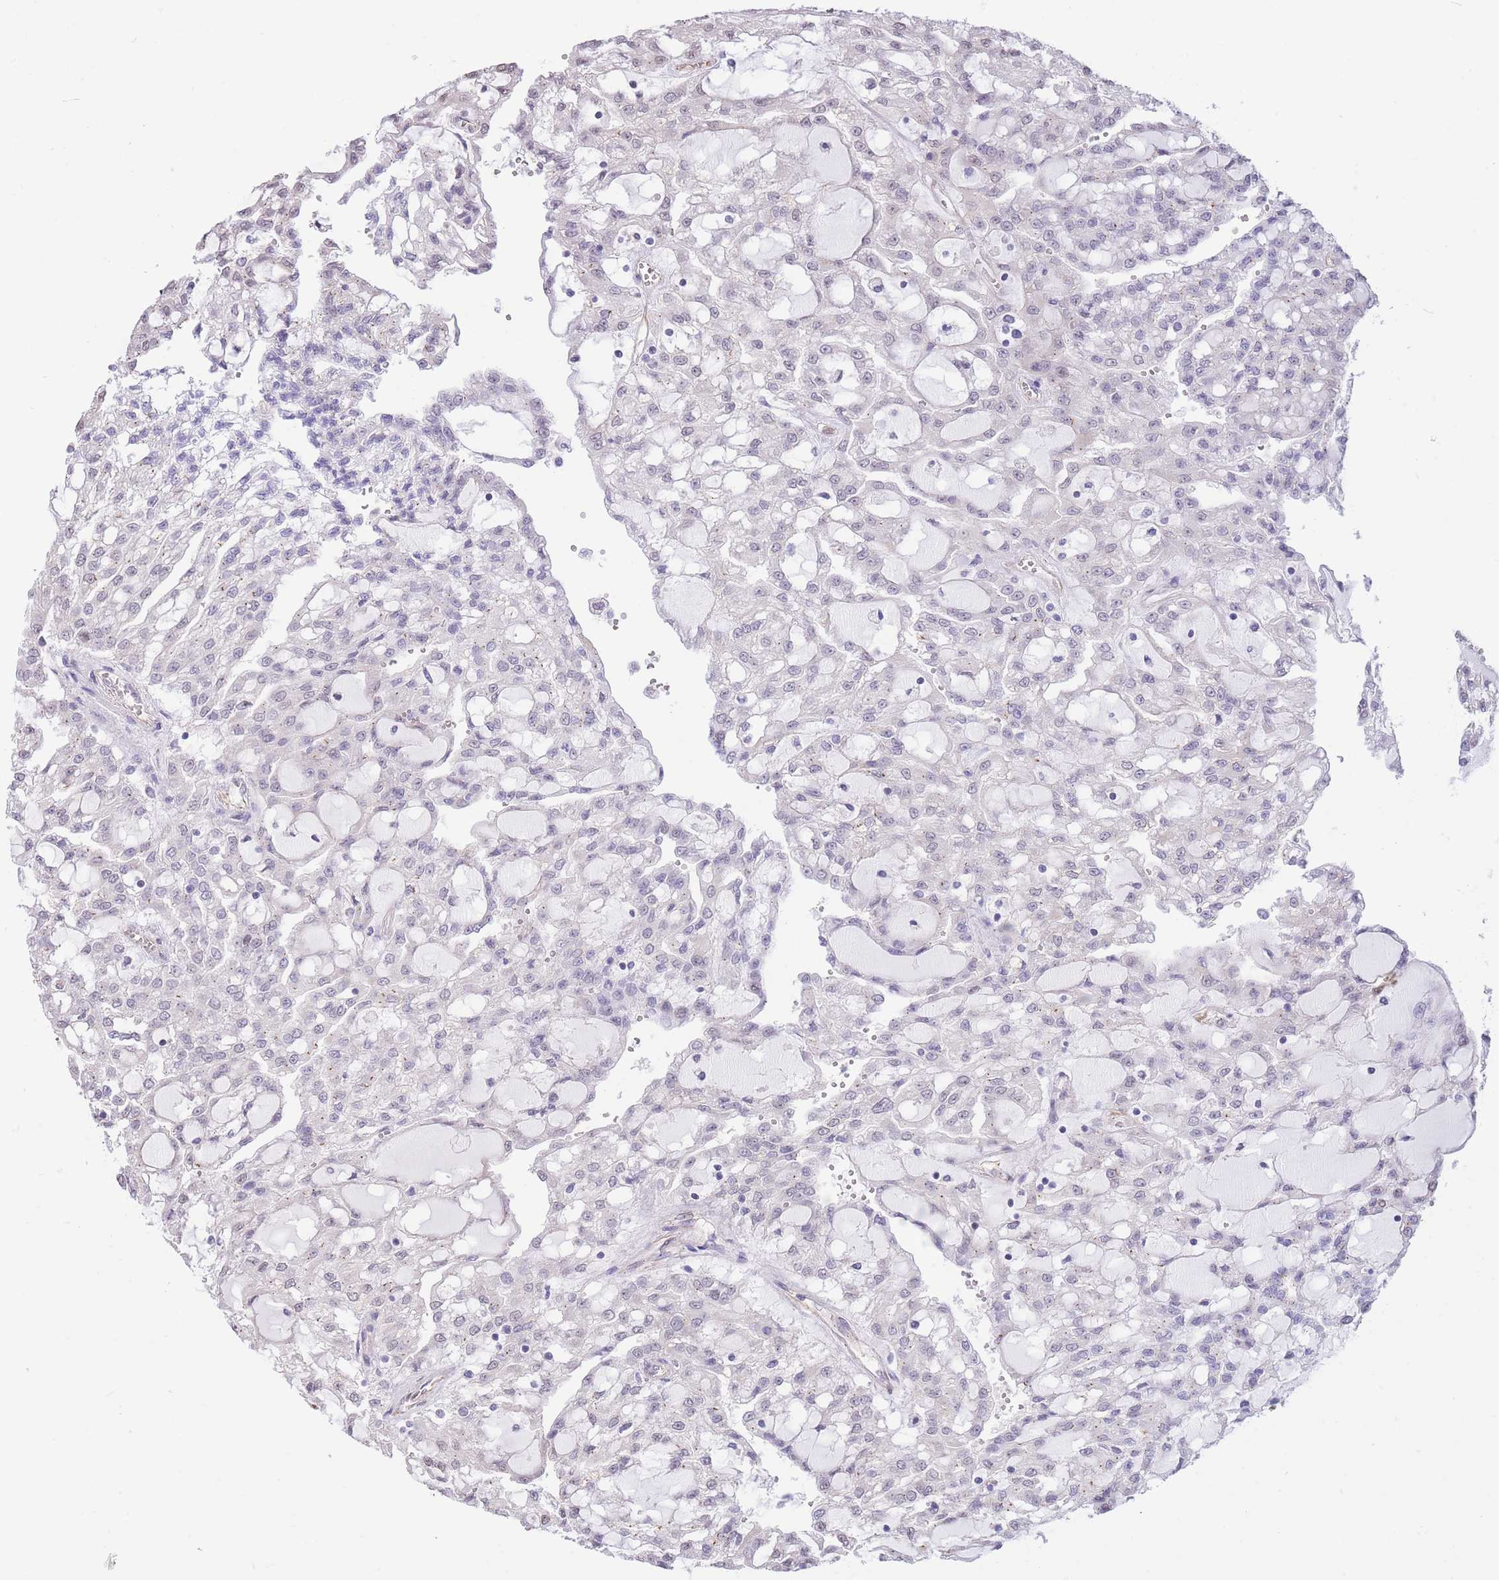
{"staining": {"intensity": "negative", "quantity": "none", "location": "none"}, "tissue": "renal cancer", "cell_type": "Tumor cells", "image_type": "cancer", "snomed": [{"axis": "morphology", "description": "Adenocarcinoma, NOS"}, {"axis": "topography", "description": "Kidney"}], "caption": "A high-resolution image shows IHC staining of renal cancer (adenocarcinoma), which demonstrates no significant staining in tumor cells. (IHC, brightfield microscopy, high magnification).", "gene": "PSG8", "patient": {"sex": "male", "age": 63}}